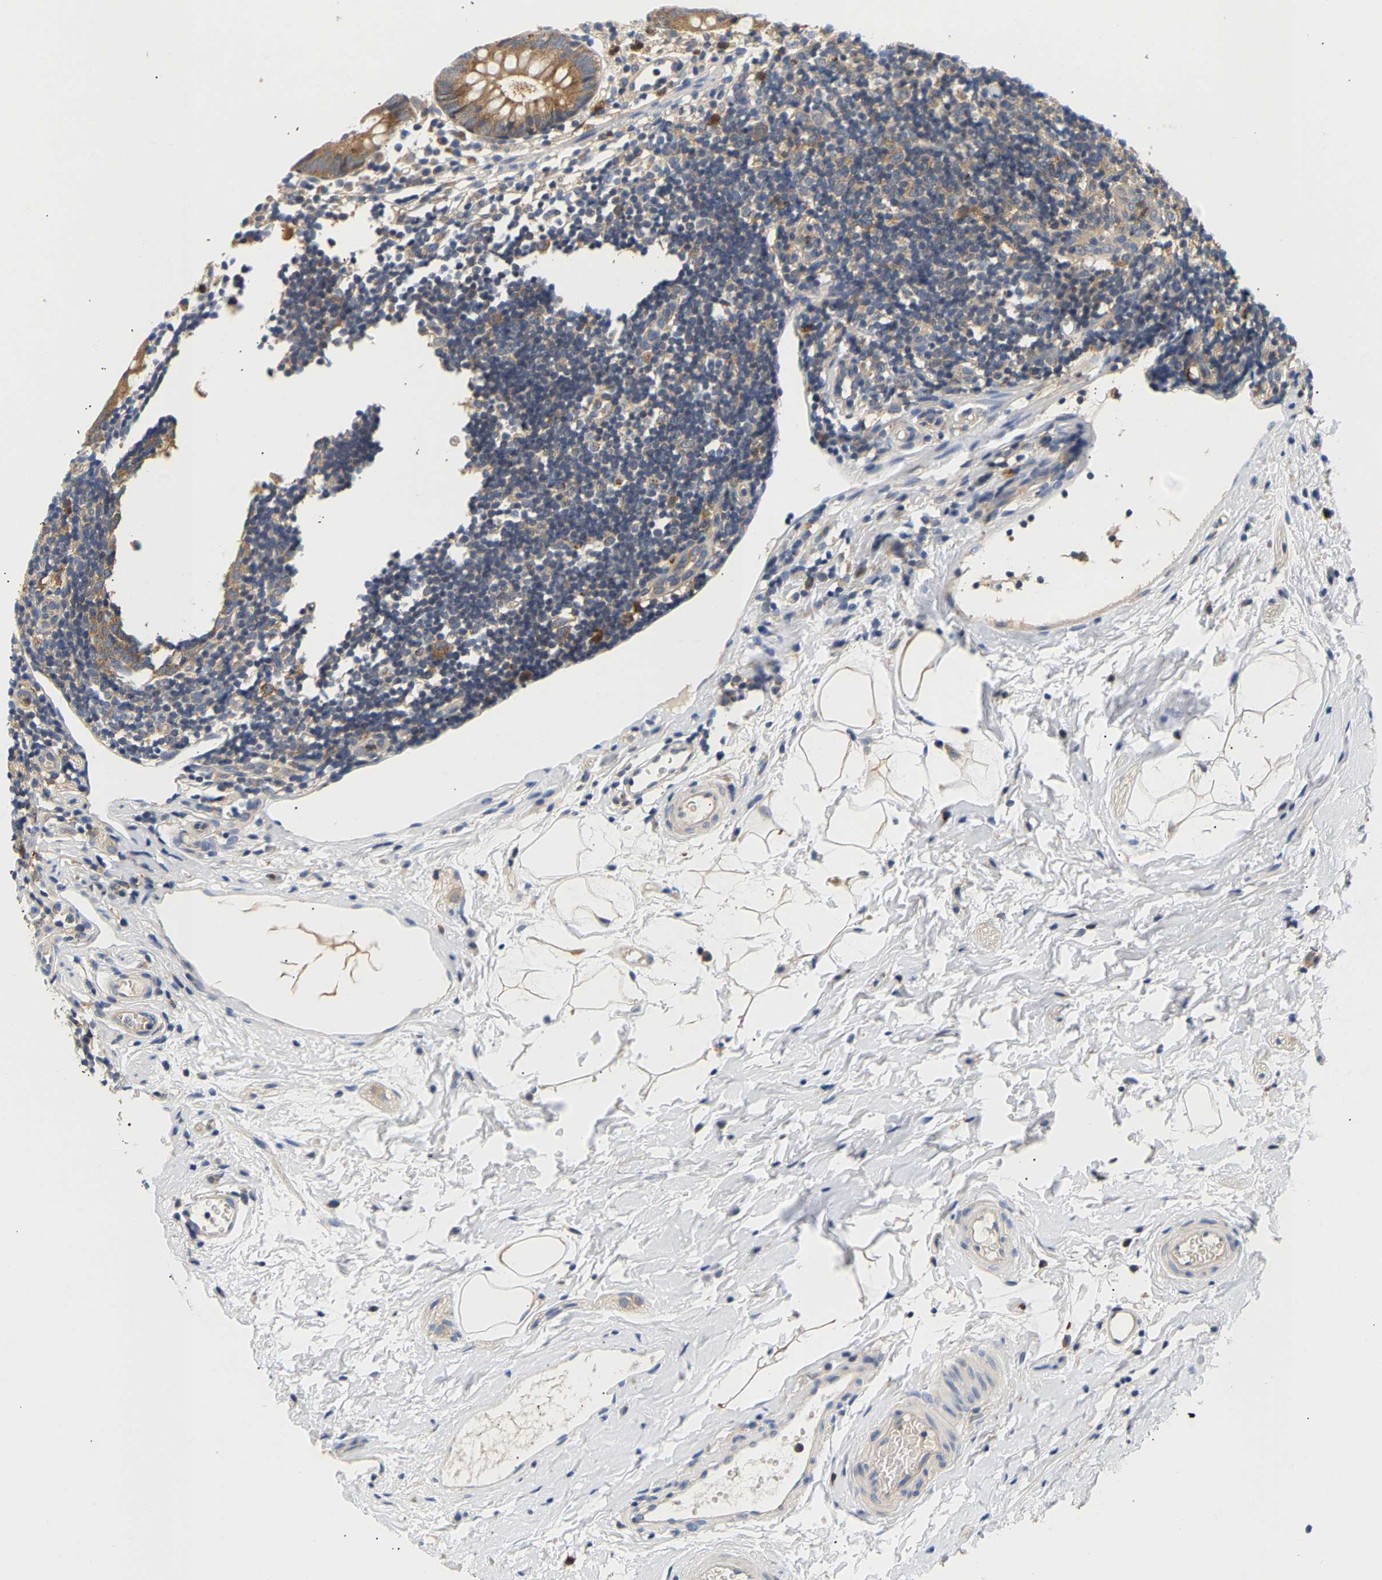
{"staining": {"intensity": "moderate", "quantity": ">75%", "location": "cytoplasmic/membranous"}, "tissue": "appendix", "cell_type": "Glandular cells", "image_type": "normal", "snomed": [{"axis": "morphology", "description": "Normal tissue, NOS"}, {"axis": "topography", "description": "Appendix"}], "caption": "IHC (DAB) staining of benign human appendix shows moderate cytoplasmic/membranous protein positivity in approximately >75% of glandular cells. Nuclei are stained in blue.", "gene": "PPID", "patient": {"sex": "female", "age": 20}}